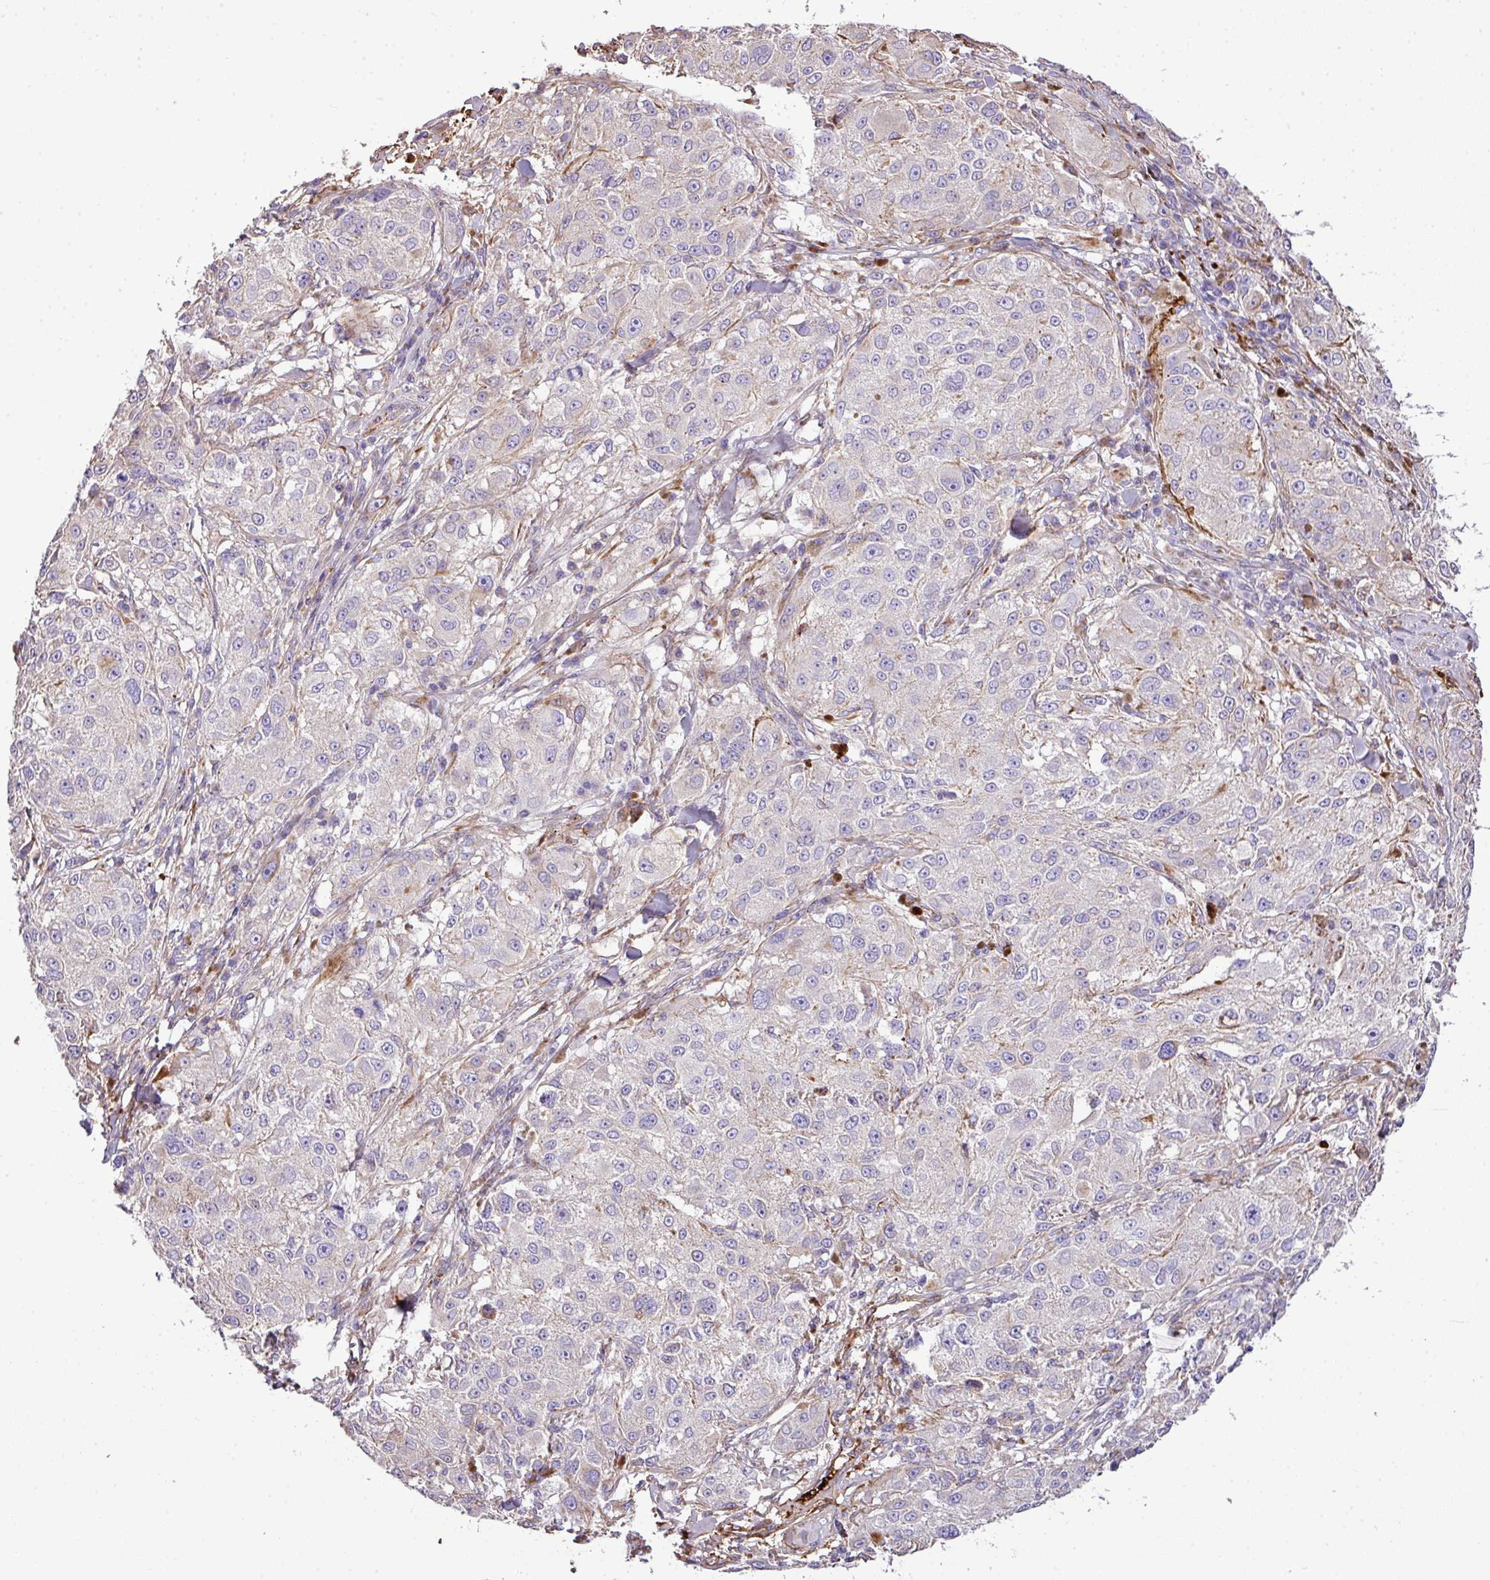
{"staining": {"intensity": "negative", "quantity": "none", "location": "none"}, "tissue": "melanoma", "cell_type": "Tumor cells", "image_type": "cancer", "snomed": [{"axis": "morphology", "description": "Necrosis, NOS"}, {"axis": "morphology", "description": "Malignant melanoma, NOS"}, {"axis": "topography", "description": "Skin"}], "caption": "An immunohistochemistry (IHC) image of malignant melanoma is shown. There is no staining in tumor cells of malignant melanoma.", "gene": "CTXN2", "patient": {"sex": "female", "age": 87}}